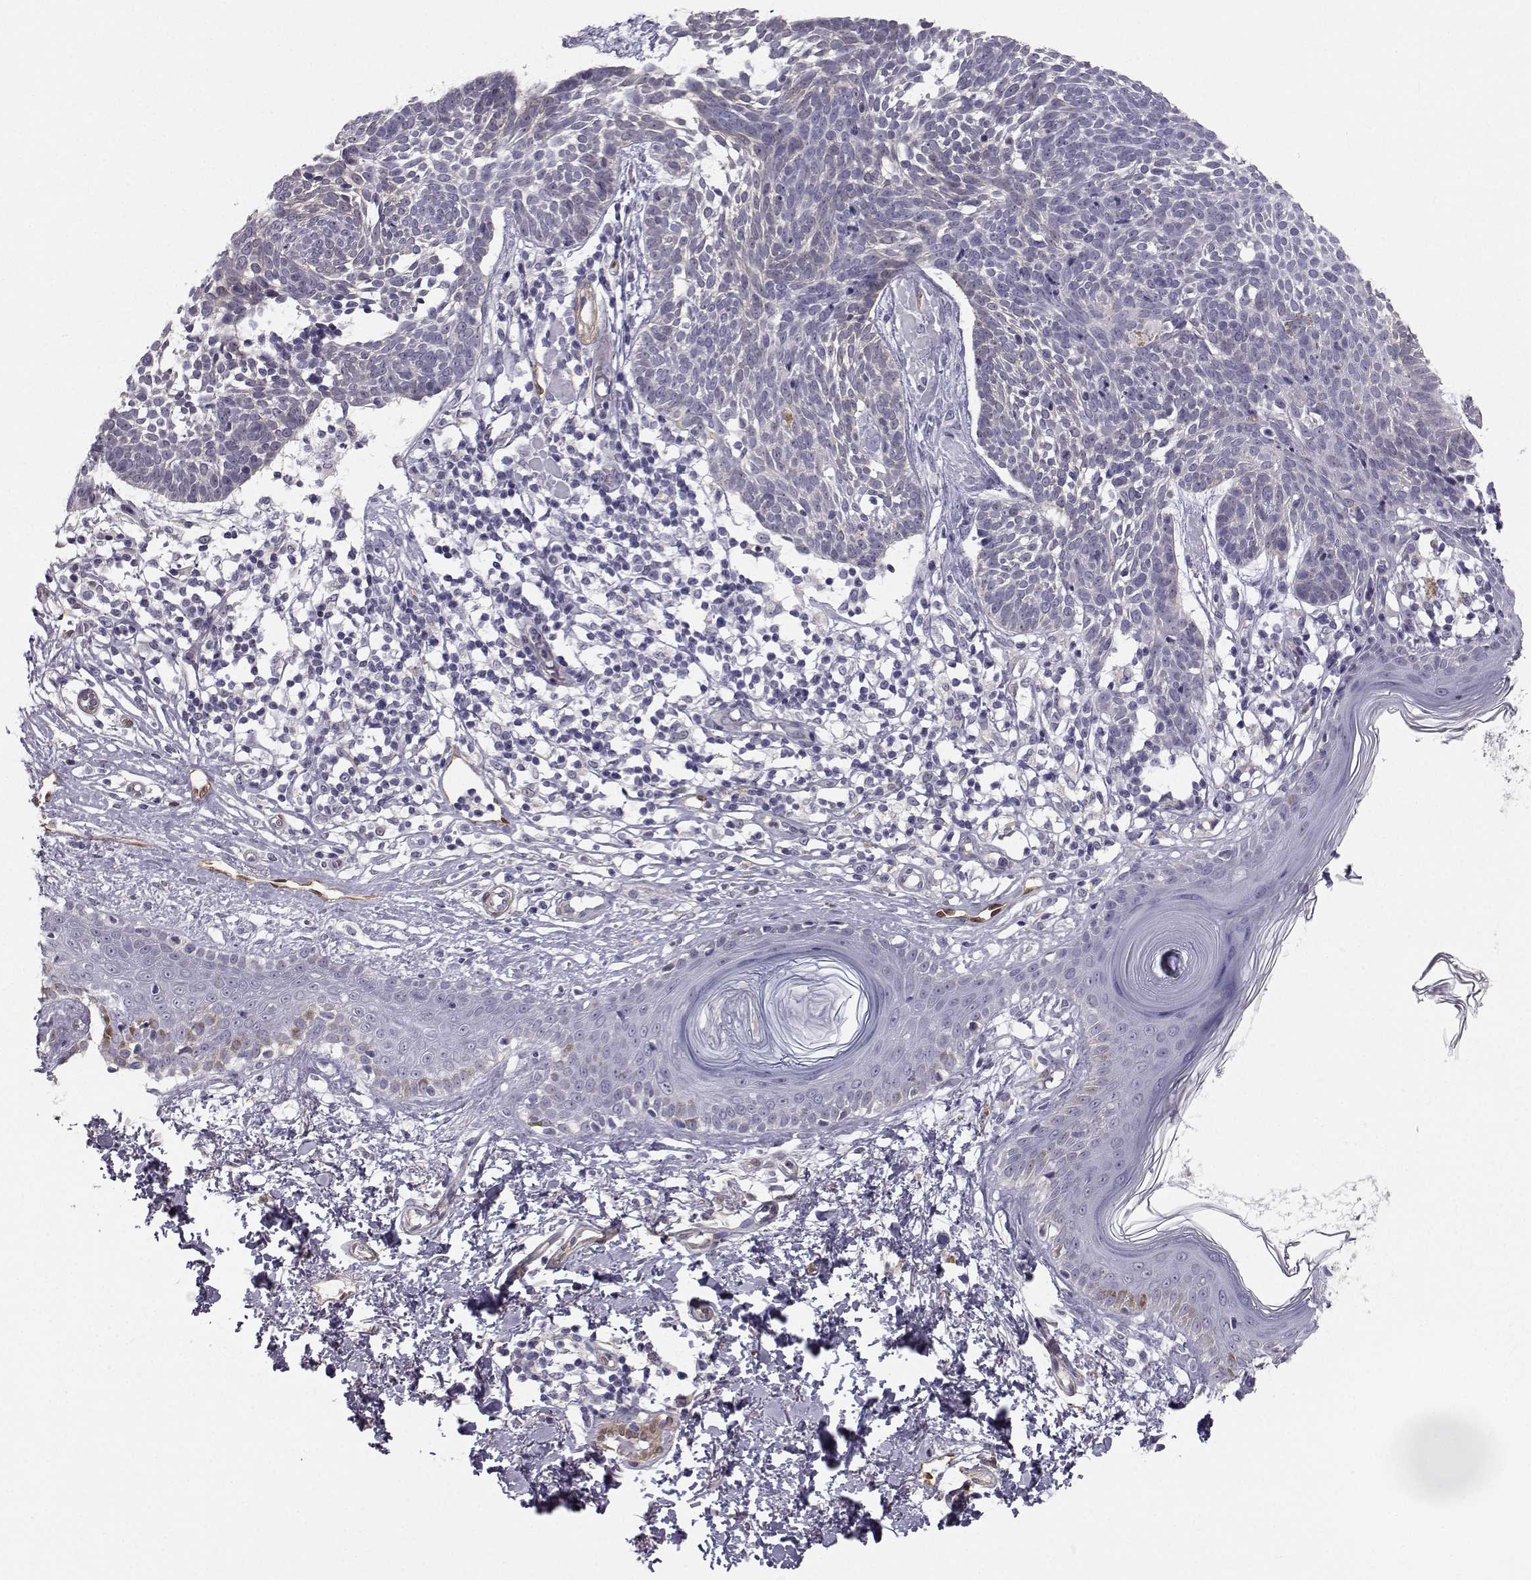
{"staining": {"intensity": "weak", "quantity": "<25%", "location": "cytoplasmic/membranous"}, "tissue": "skin cancer", "cell_type": "Tumor cells", "image_type": "cancer", "snomed": [{"axis": "morphology", "description": "Basal cell carcinoma"}, {"axis": "topography", "description": "Skin"}], "caption": "High magnification brightfield microscopy of skin cancer stained with DAB (brown) and counterstained with hematoxylin (blue): tumor cells show no significant positivity. Nuclei are stained in blue.", "gene": "PGM5", "patient": {"sex": "male", "age": 85}}